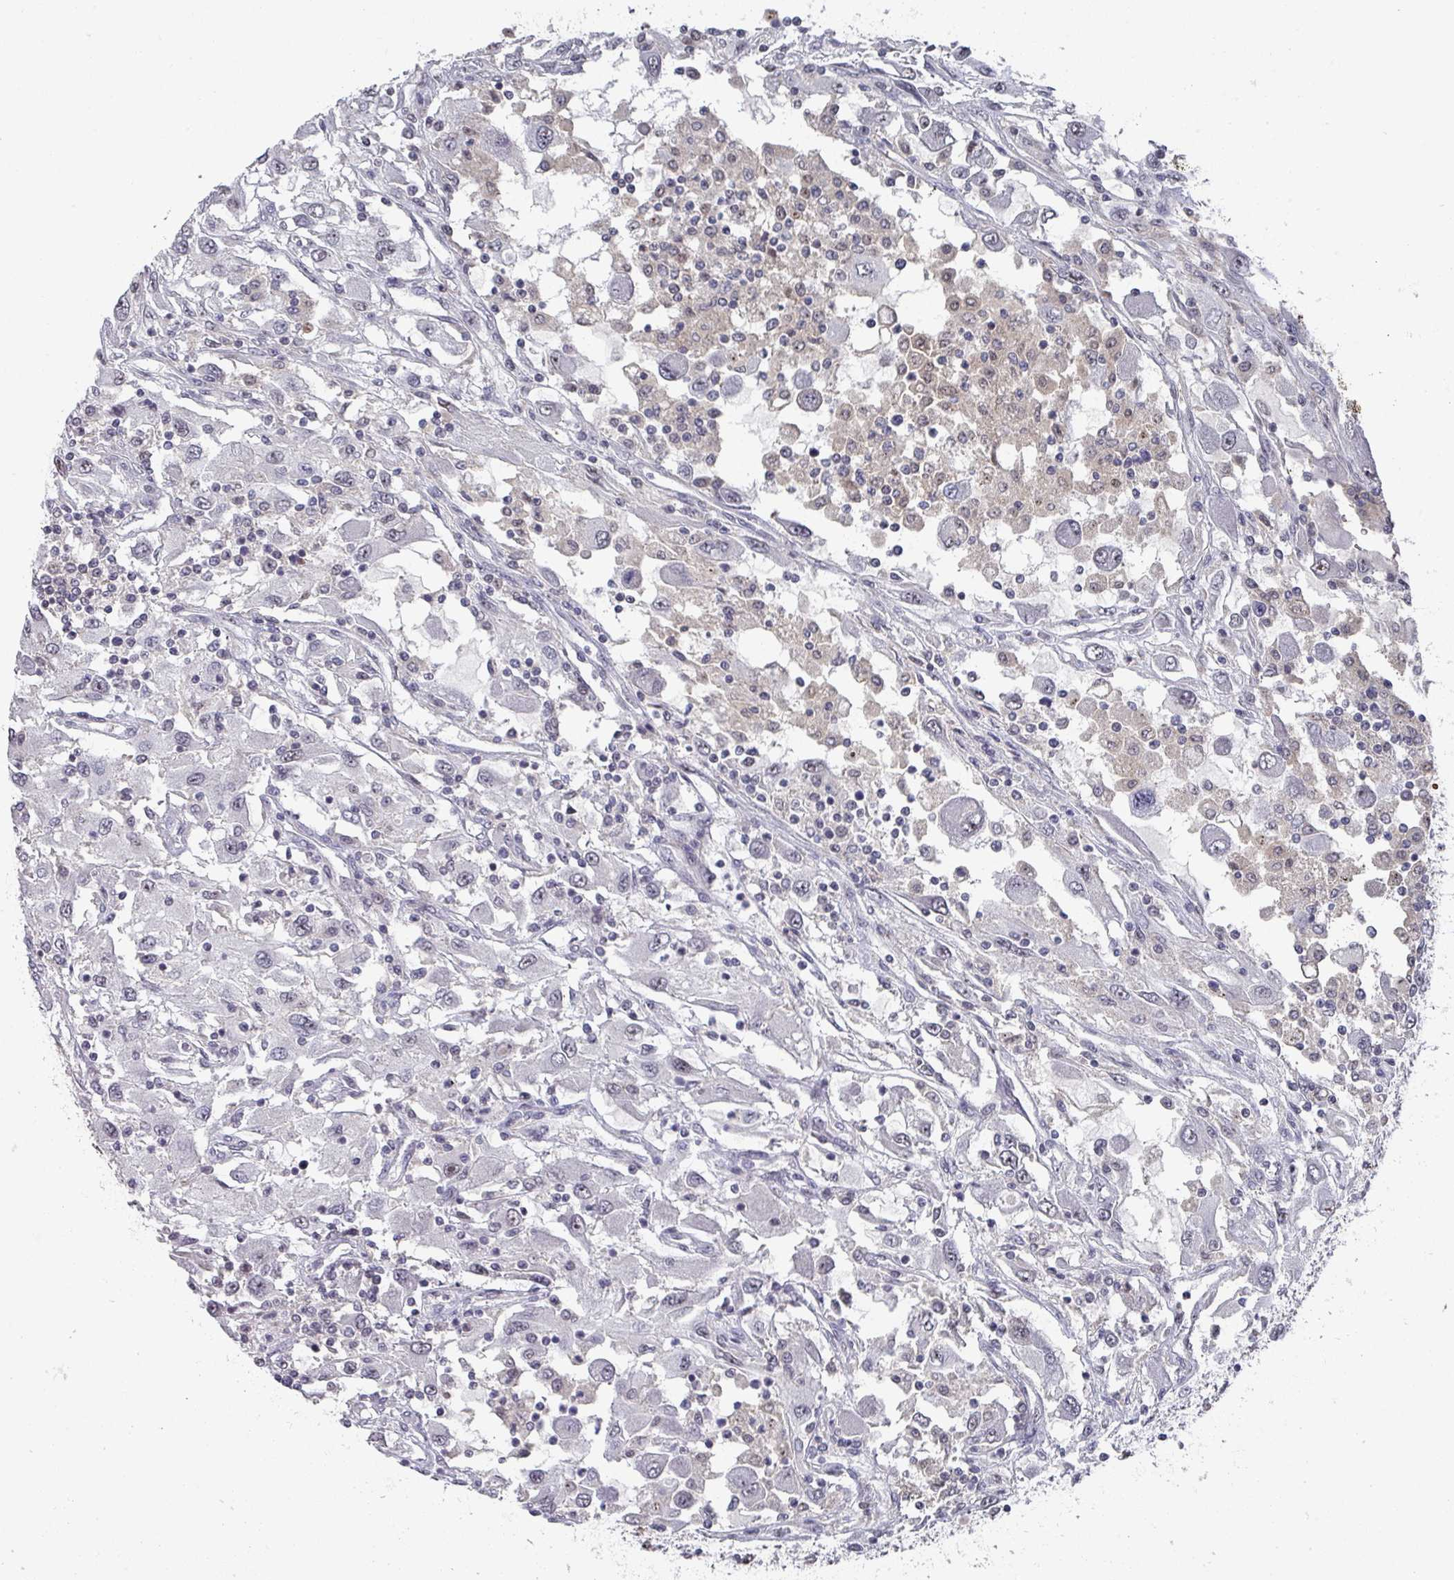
{"staining": {"intensity": "negative", "quantity": "none", "location": "none"}, "tissue": "renal cancer", "cell_type": "Tumor cells", "image_type": "cancer", "snomed": [{"axis": "morphology", "description": "Adenocarcinoma, NOS"}, {"axis": "topography", "description": "Kidney"}], "caption": "This histopathology image is of renal cancer (adenocarcinoma) stained with immunohistochemistry (IHC) to label a protein in brown with the nuclei are counter-stained blue. There is no staining in tumor cells.", "gene": "ZNF654", "patient": {"sex": "female", "age": 67}}